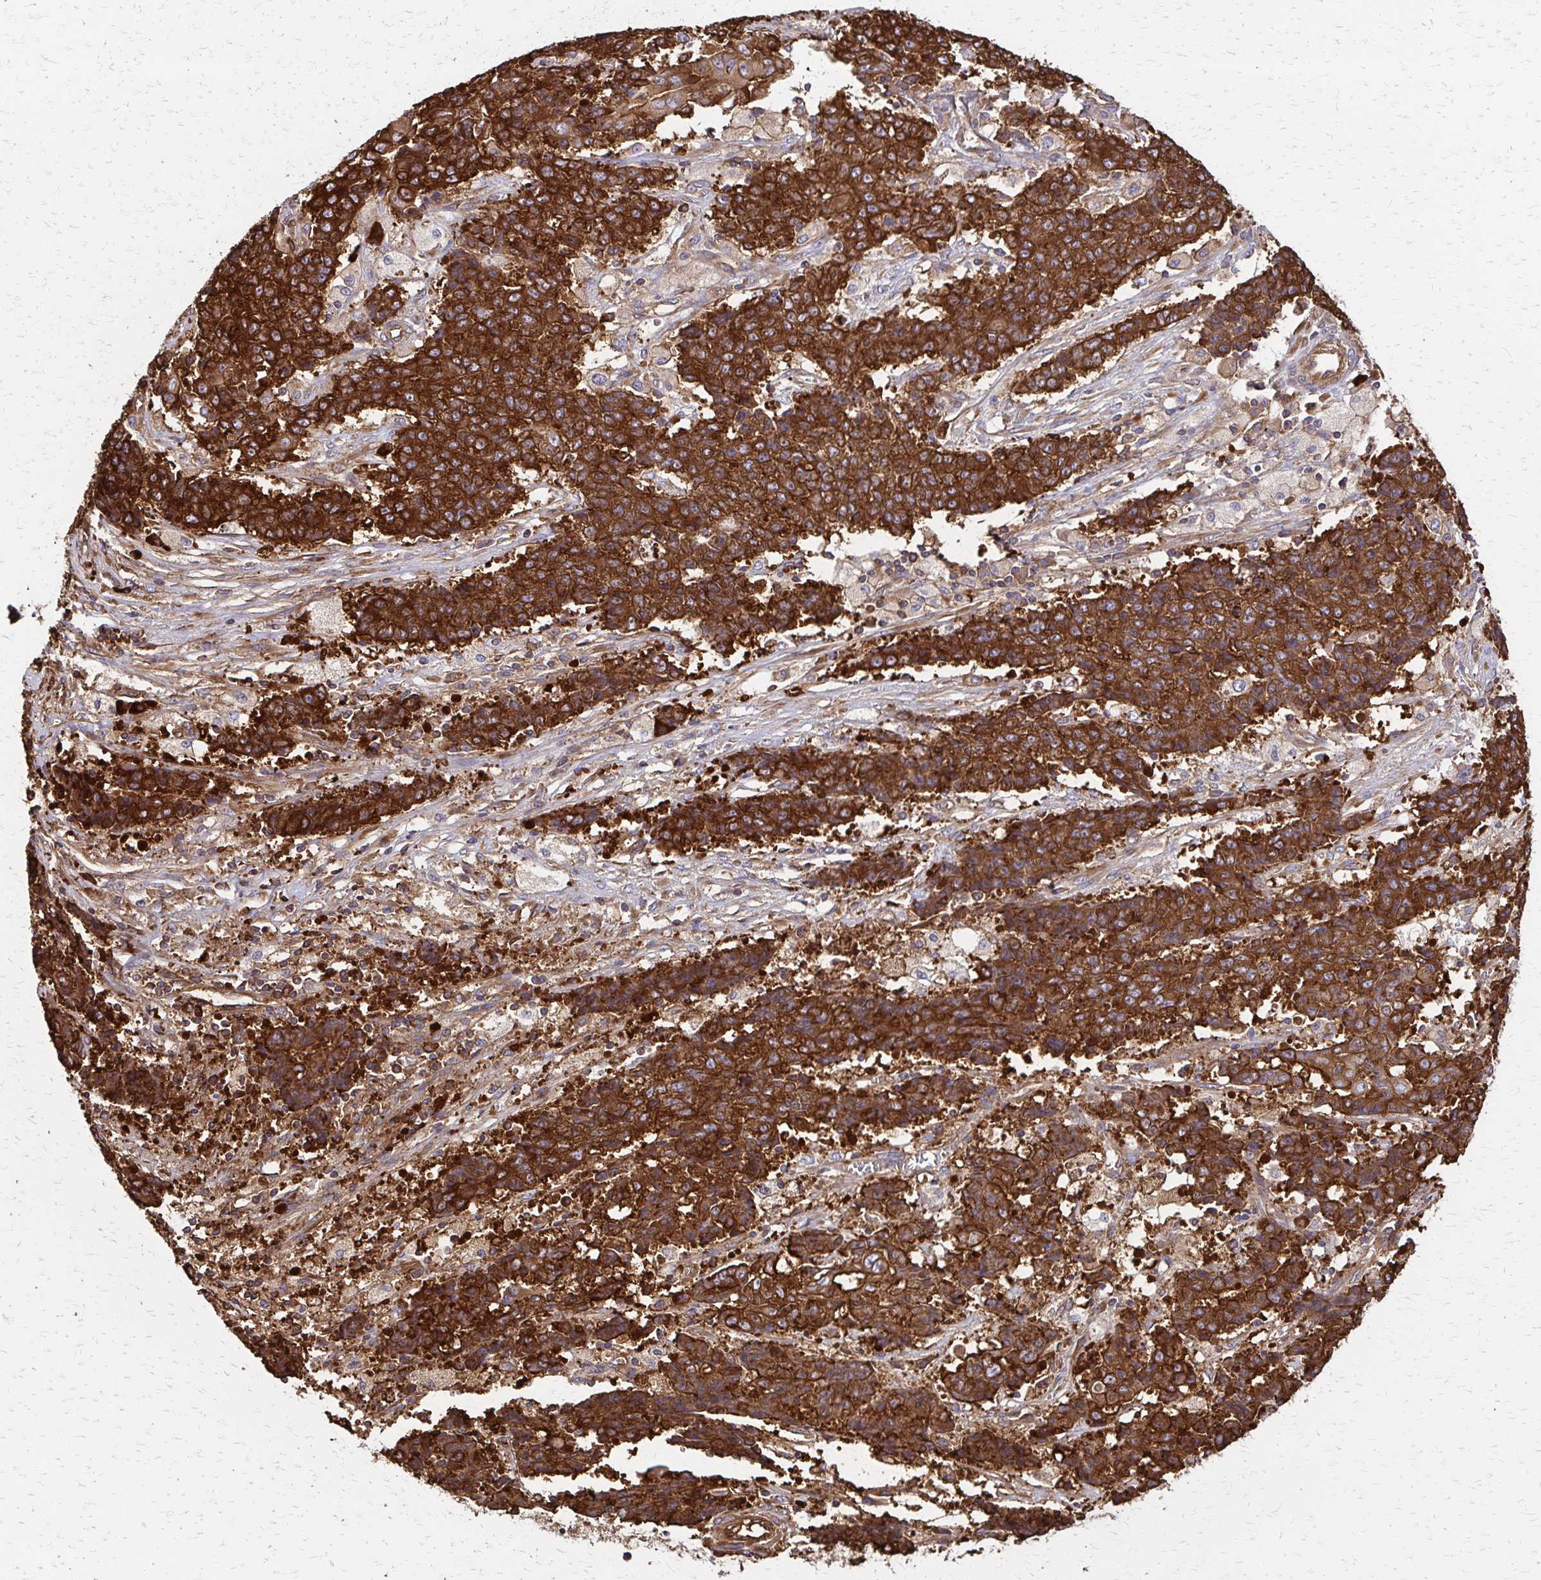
{"staining": {"intensity": "strong", "quantity": ">75%", "location": "cytoplasmic/membranous"}, "tissue": "ovarian cancer", "cell_type": "Tumor cells", "image_type": "cancer", "snomed": [{"axis": "morphology", "description": "Carcinoma, endometroid"}, {"axis": "topography", "description": "Ovary"}], "caption": "Human endometroid carcinoma (ovarian) stained with a brown dye shows strong cytoplasmic/membranous positive positivity in about >75% of tumor cells.", "gene": "EEF2", "patient": {"sex": "female", "age": 42}}